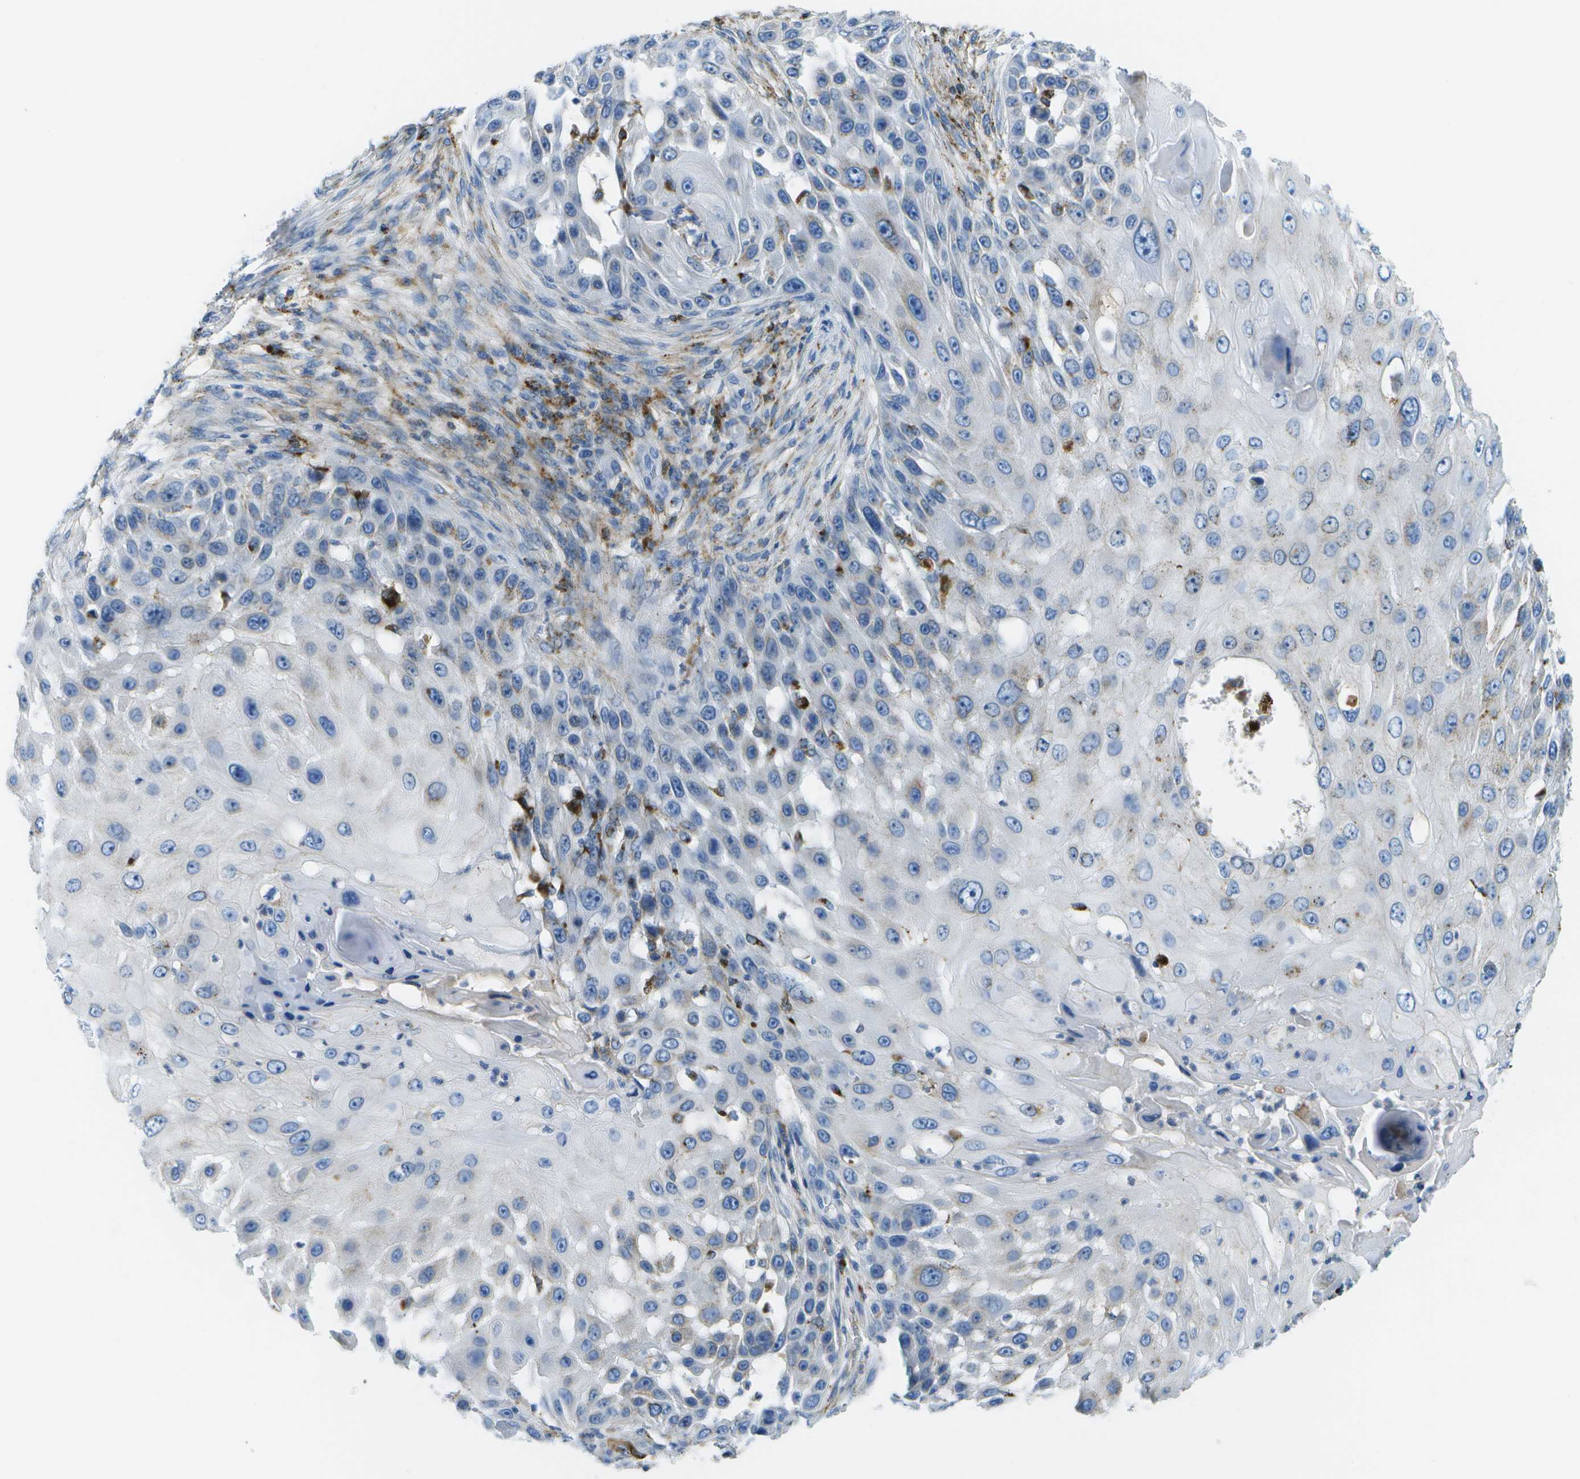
{"staining": {"intensity": "negative", "quantity": "none", "location": "none"}, "tissue": "skin cancer", "cell_type": "Tumor cells", "image_type": "cancer", "snomed": [{"axis": "morphology", "description": "Squamous cell carcinoma, NOS"}, {"axis": "topography", "description": "Skin"}], "caption": "A photomicrograph of human skin cancer is negative for staining in tumor cells.", "gene": "PRCP", "patient": {"sex": "female", "age": 44}}